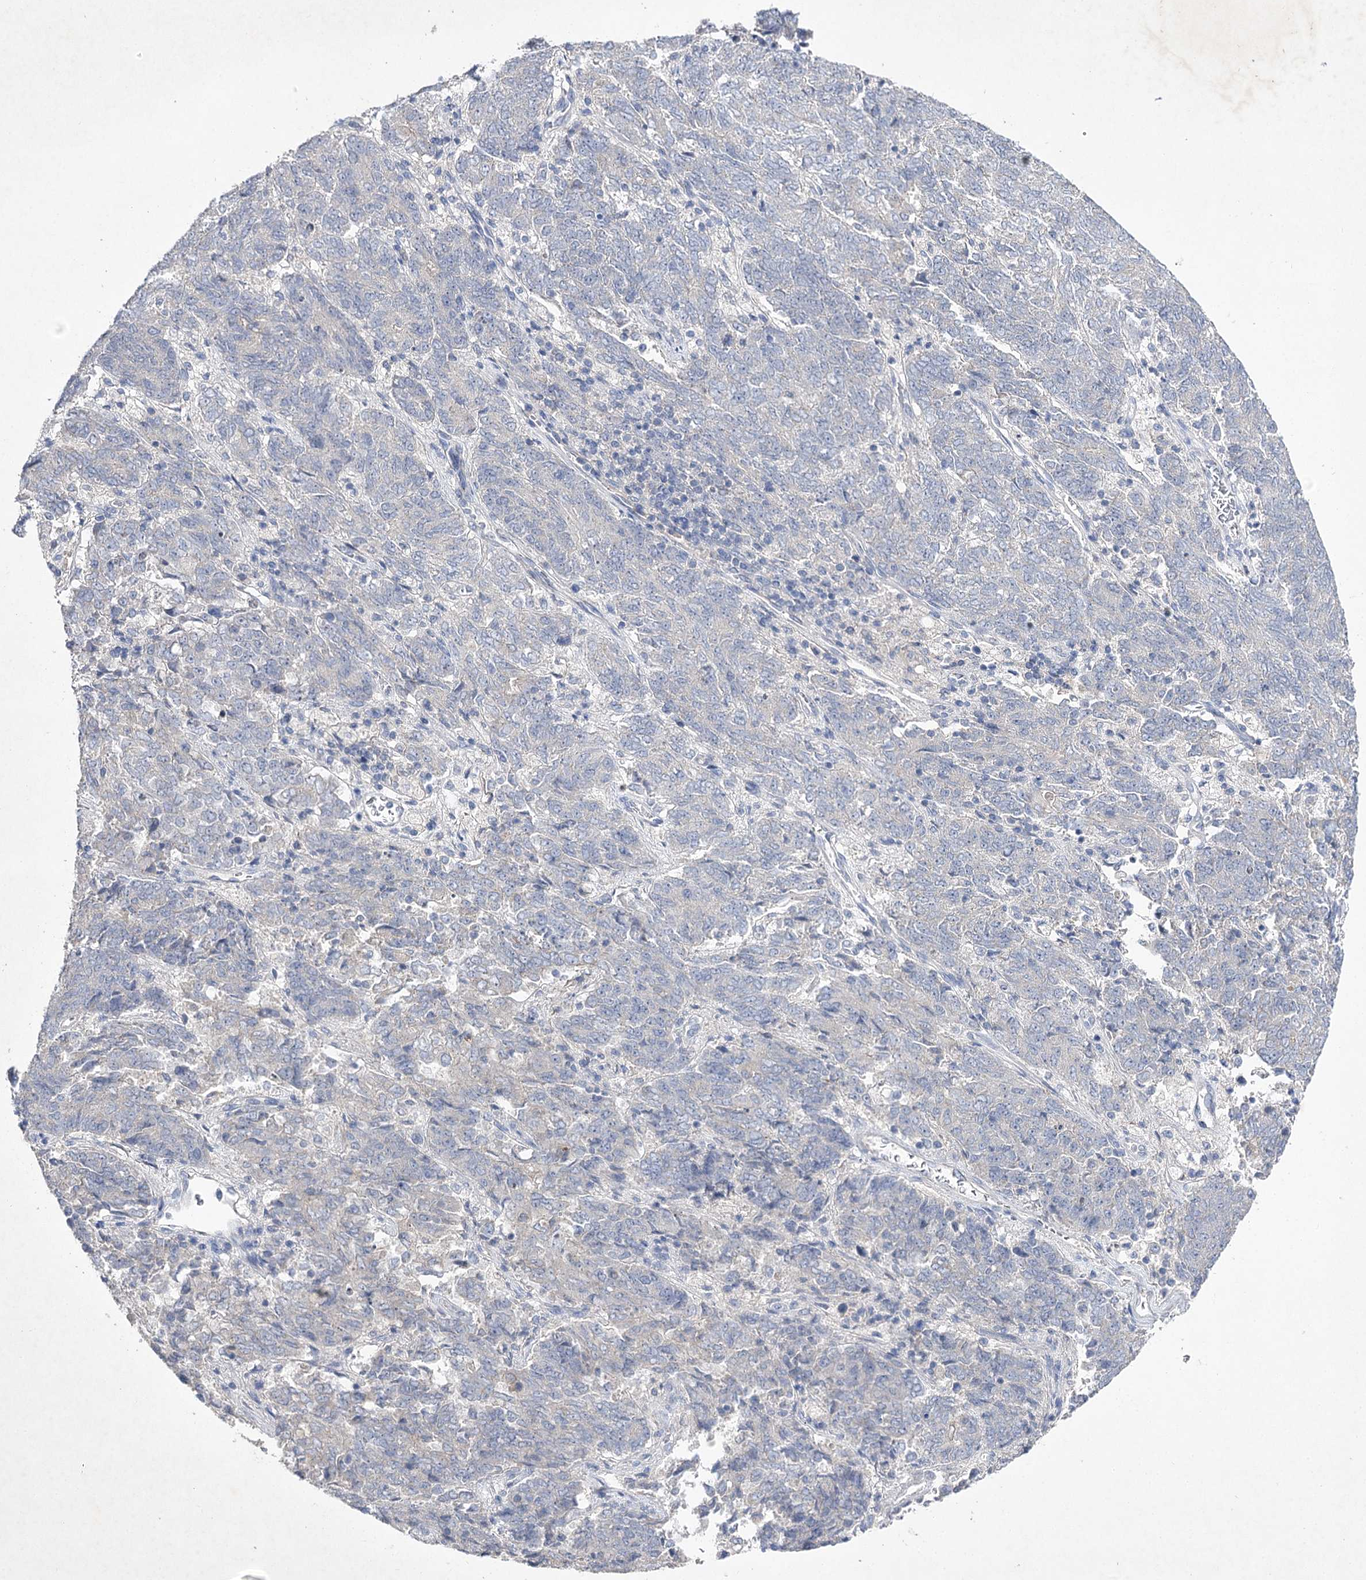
{"staining": {"intensity": "negative", "quantity": "none", "location": "none"}, "tissue": "endometrial cancer", "cell_type": "Tumor cells", "image_type": "cancer", "snomed": [{"axis": "morphology", "description": "Adenocarcinoma, NOS"}, {"axis": "topography", "description": "Endometrium"}], "caption": "High magnification brightfield microscopy of adenocarcinoma (endometrial) stained with DAB (brown) and counterstained with hematoxylin (blue): tumor cells show no significant staining.", "gene": "COX15", "patient": {"sex": "female", "age": 80}}